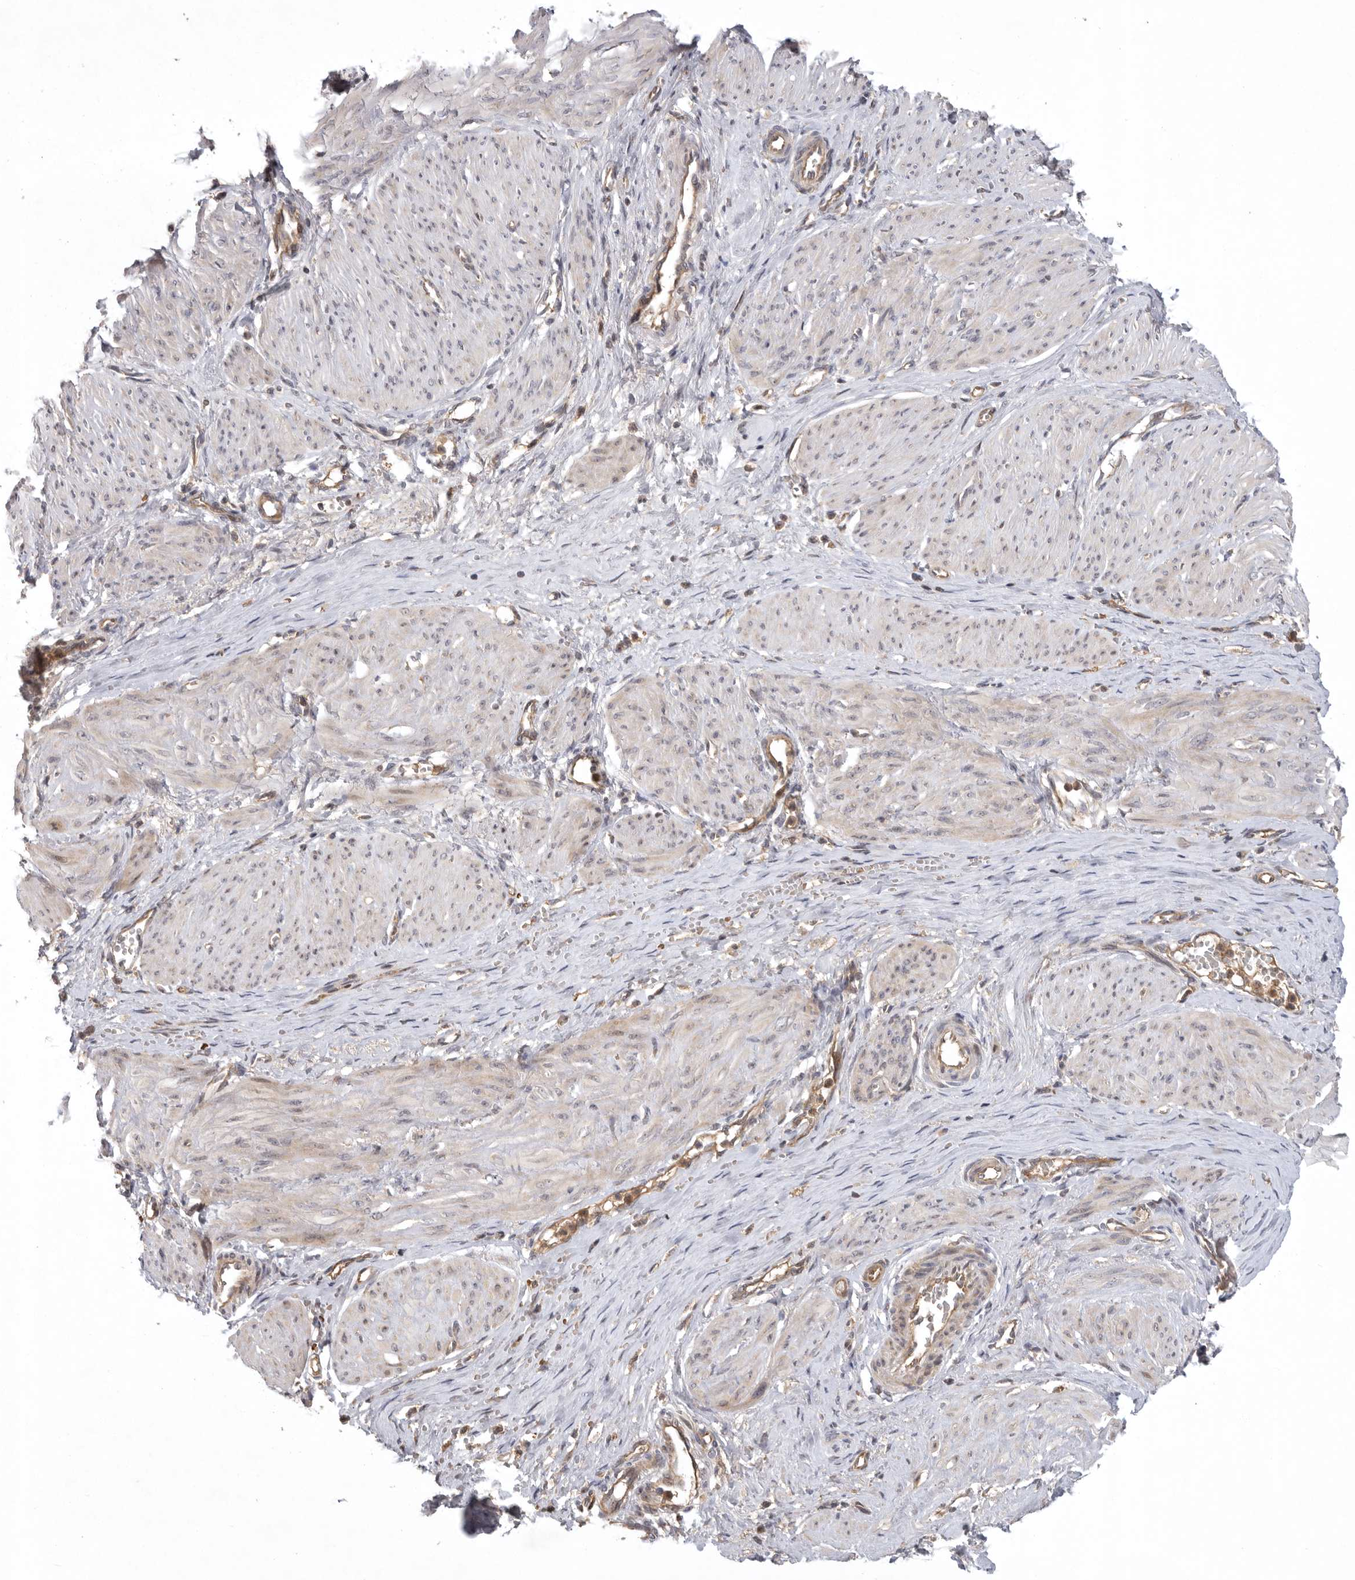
{"staining": {"intensity": "weak", "quantity": "25%-75%", "location": "cytoplasmic/membranous"}, "tissue": "smooth muscle", "cell_type": "Smooth muscle cells", "image_type": "normal", "snomed": [{"axis": "morphology", "description": "Normal tissue, NOS"}, {"axis": "topography", "description": "Endometrium"}], "caption": "High-power microscopy captured an immunohistochemistry (IHC) photomicrograph of unremarkable smooth muscle, revealing weak cytoplasmic/membranous expression in approximately 25%-75% of smooth muscle cells.", "gene": "KIF2B", "patient": {"sex": "female", "age": 33}}